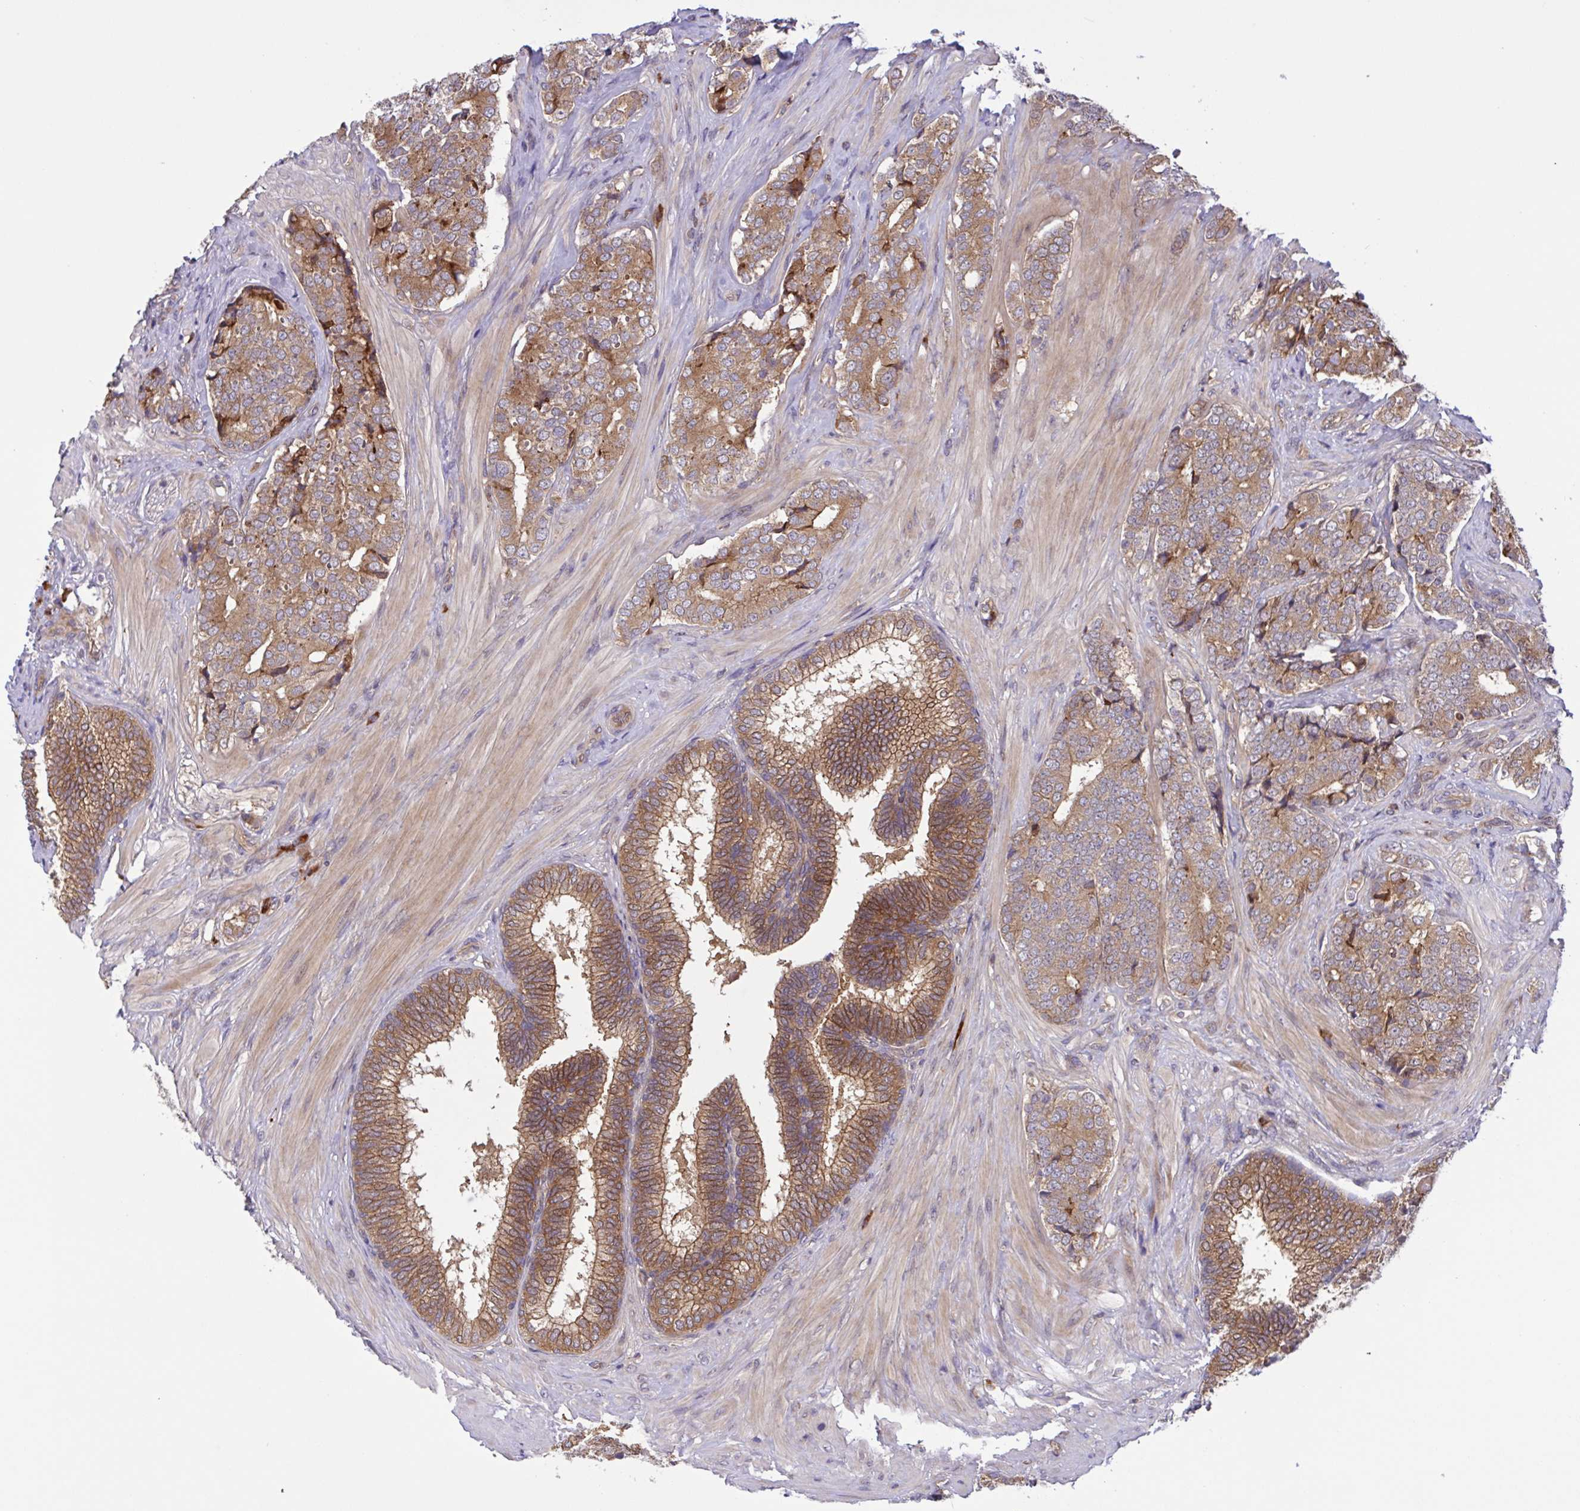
{"staining": {"intensity": "moderate", "quantity": ">75%", "location": "cytoplasmic/membranous"}, "tissue": "prostate cancer", "cell_type": "Tumor cells", "image_type": "cancer", "snomed": [{"axis": "morphology", "description": "Adenocarcinoma, High grade"}, {"axis": "topography", "description": "Prostate"}], "caption": "Prostate cancer tissue displays moderate cytoplasmic/membranous staining in approximately >75% of tumor cells, visualized by immunohistochemistry.", "gene": "INTS10", "patient": {"sex": "male", "age": 62}}